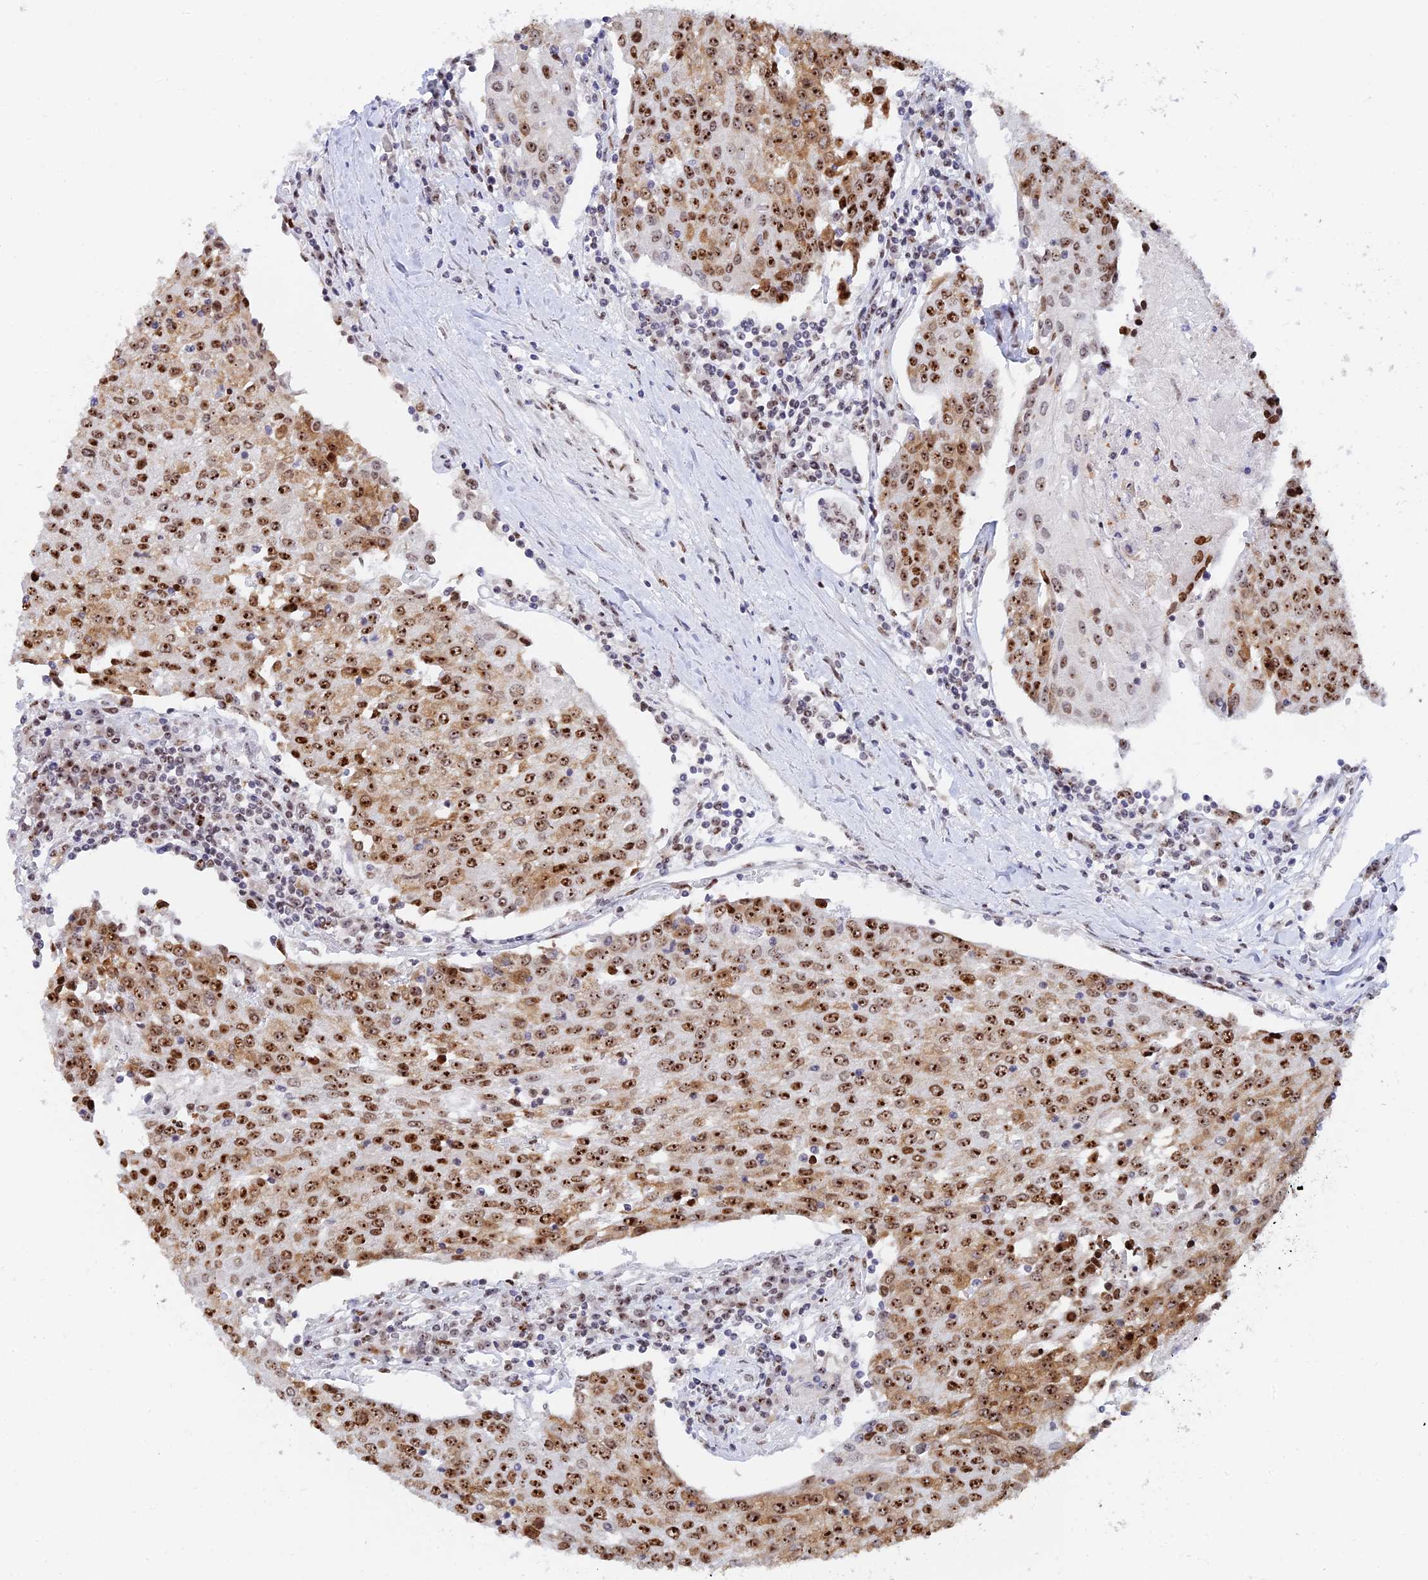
{"staining": {"intensity": "strong", "quantity": ">75%", "location": "cytoplasmic/membranous,nuclear"}, "tissue": "urothelial cancer", "cell_type": "Tumor cells", "image_type": "cancer", "snomed": [{"axis": "morphology", "description": "Urothelial carcinoma, High grade"}, {"axis": "topography", "description": "Urinary bladder"}], "caption": "Immunohistochemical staining of high-grade urothelial carcinoma reveals strong cytoplasmic/membranous and nuclear protein expression in approximately >75% of tumor cells.", "gene": "RSL1D1", "patient": {"sex": "female", "age": 85}}